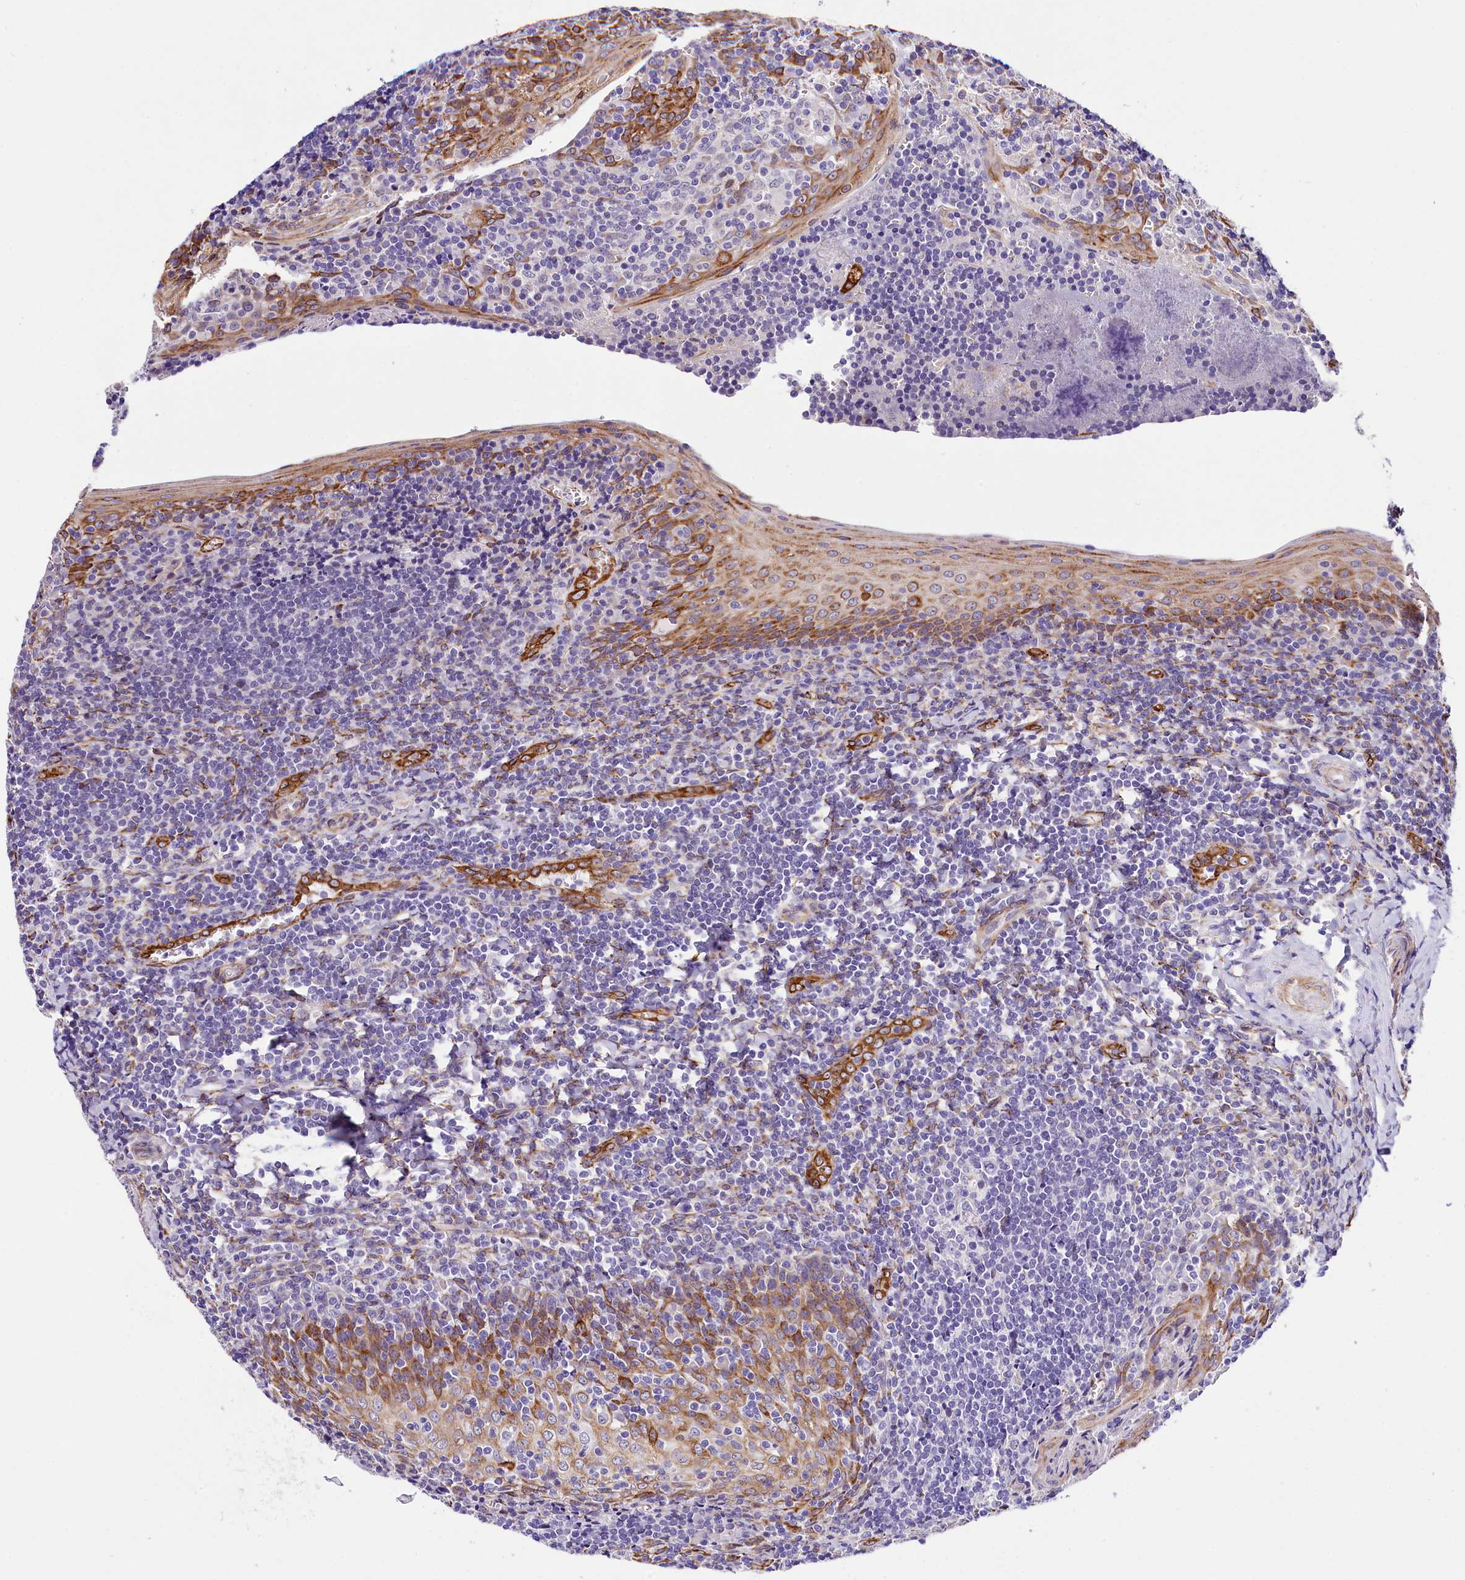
{"staining": {"intensity": "negative", "quantity": "none", "location": "none"}, "tissue": "tonsil", "cell_type": "Germinal center cells", "image_type": "normal", "snomed": [{"axis": "morphology", "description": "Normal tissue, NOS"}, {"axis": "topography", "description": "Tonsil"}], "caption": "Normal tonsil was stained to show a protein in brown. There is no significant staining in germinal center cells. (Immunohistochemistry, brightfield microscopy, high magnification).", "gene": "ITGA1", "patient": {"sex": "male", "age": 27}}